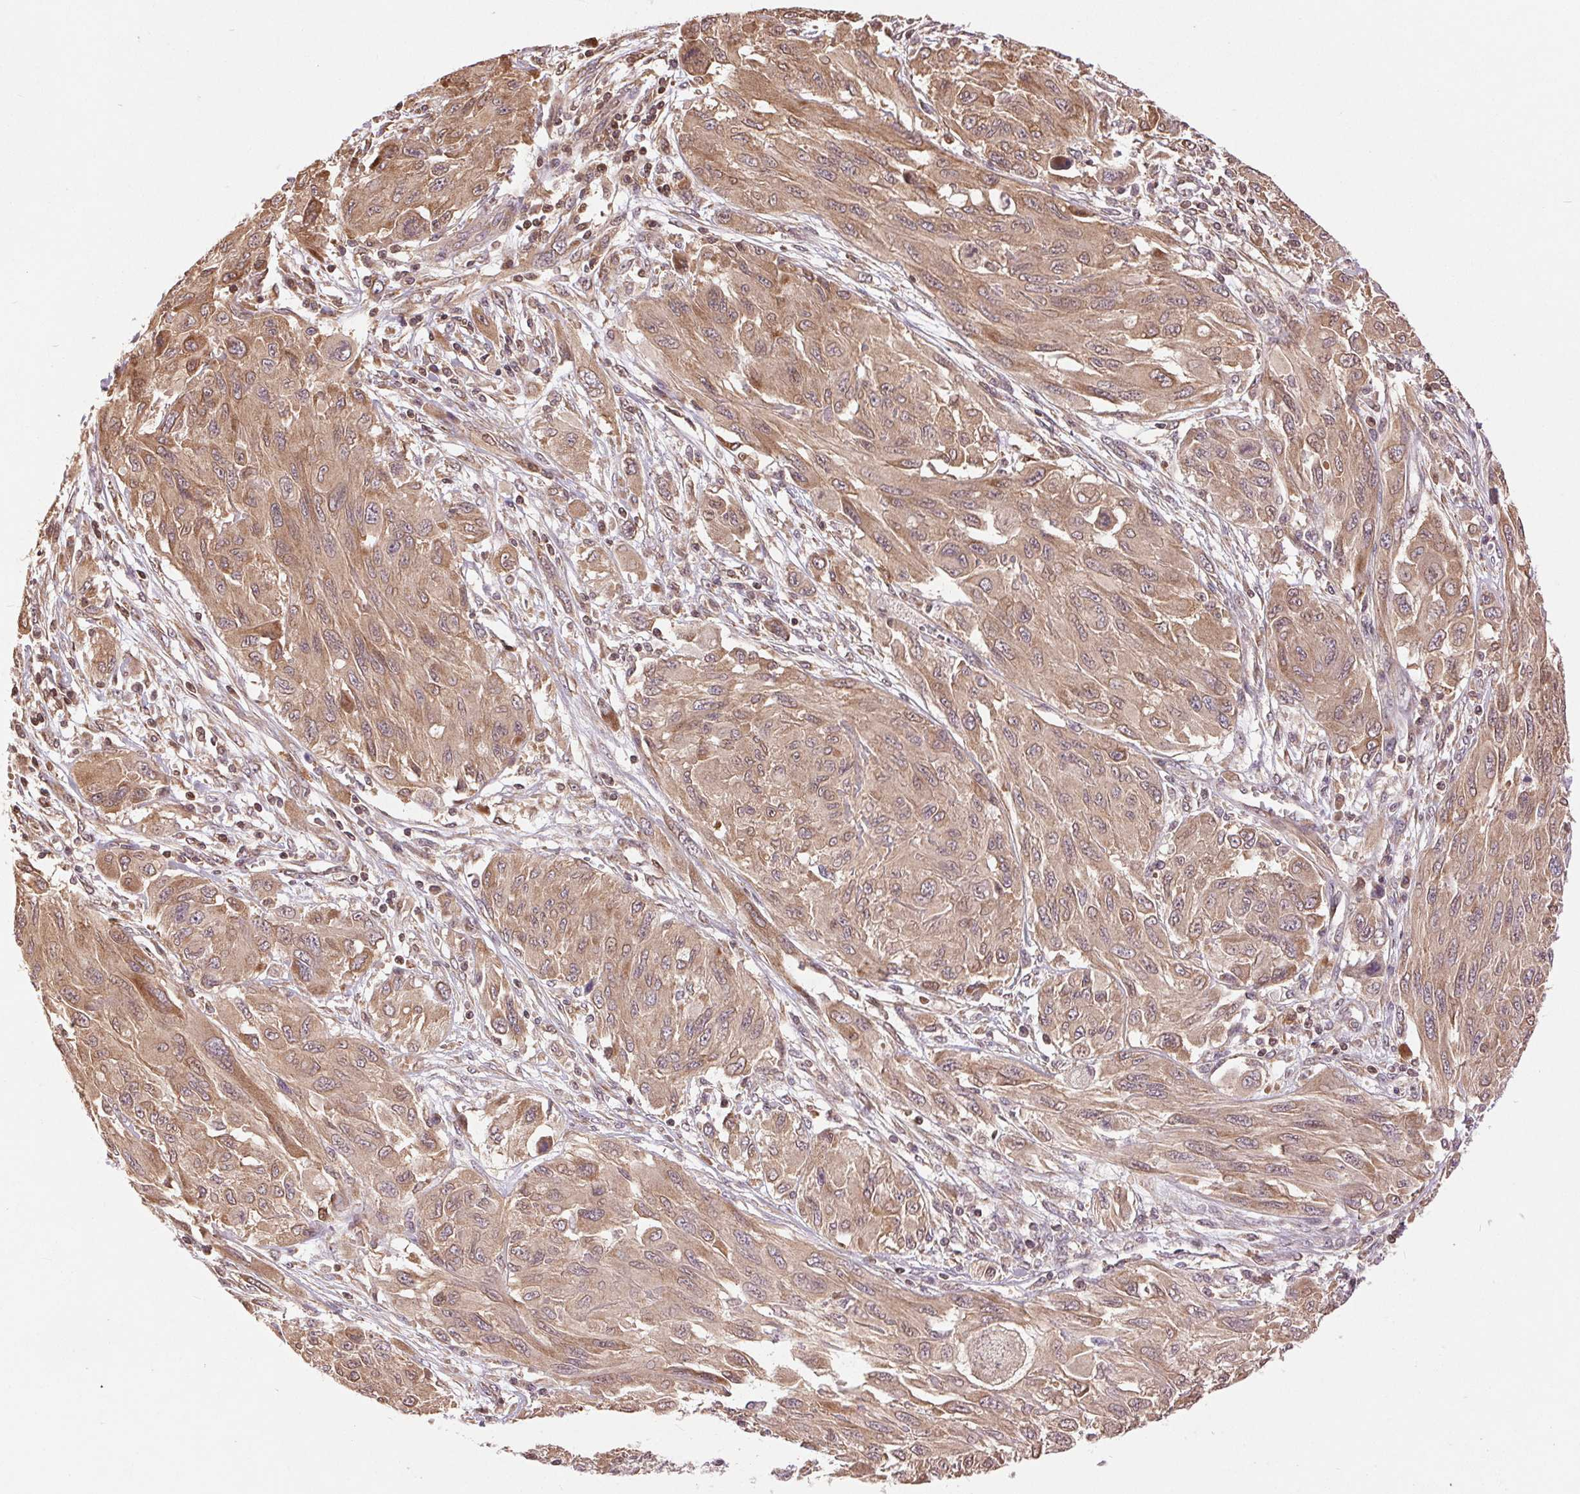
{"staining": {"intensity": "moderate", "quantity": ">75%", "location": "cytoplasmic/membranous"}, "tissue": "melanoma", "cell_type": "Tumor cells", "image_type": "cancer", "snomed": [{"axis": "morphology", "description": "Malignant melanoma, NOS"}, {"axis": "topography", "description": "Skin"}], "caption": "Brown immunohistochemical staining in human melanoma shows moderate cytoplasmic/membranous positivity in about >75% of tumor cells.", "gene": "BTF3L4", "patient": {"sex": "female", "age": 91}}